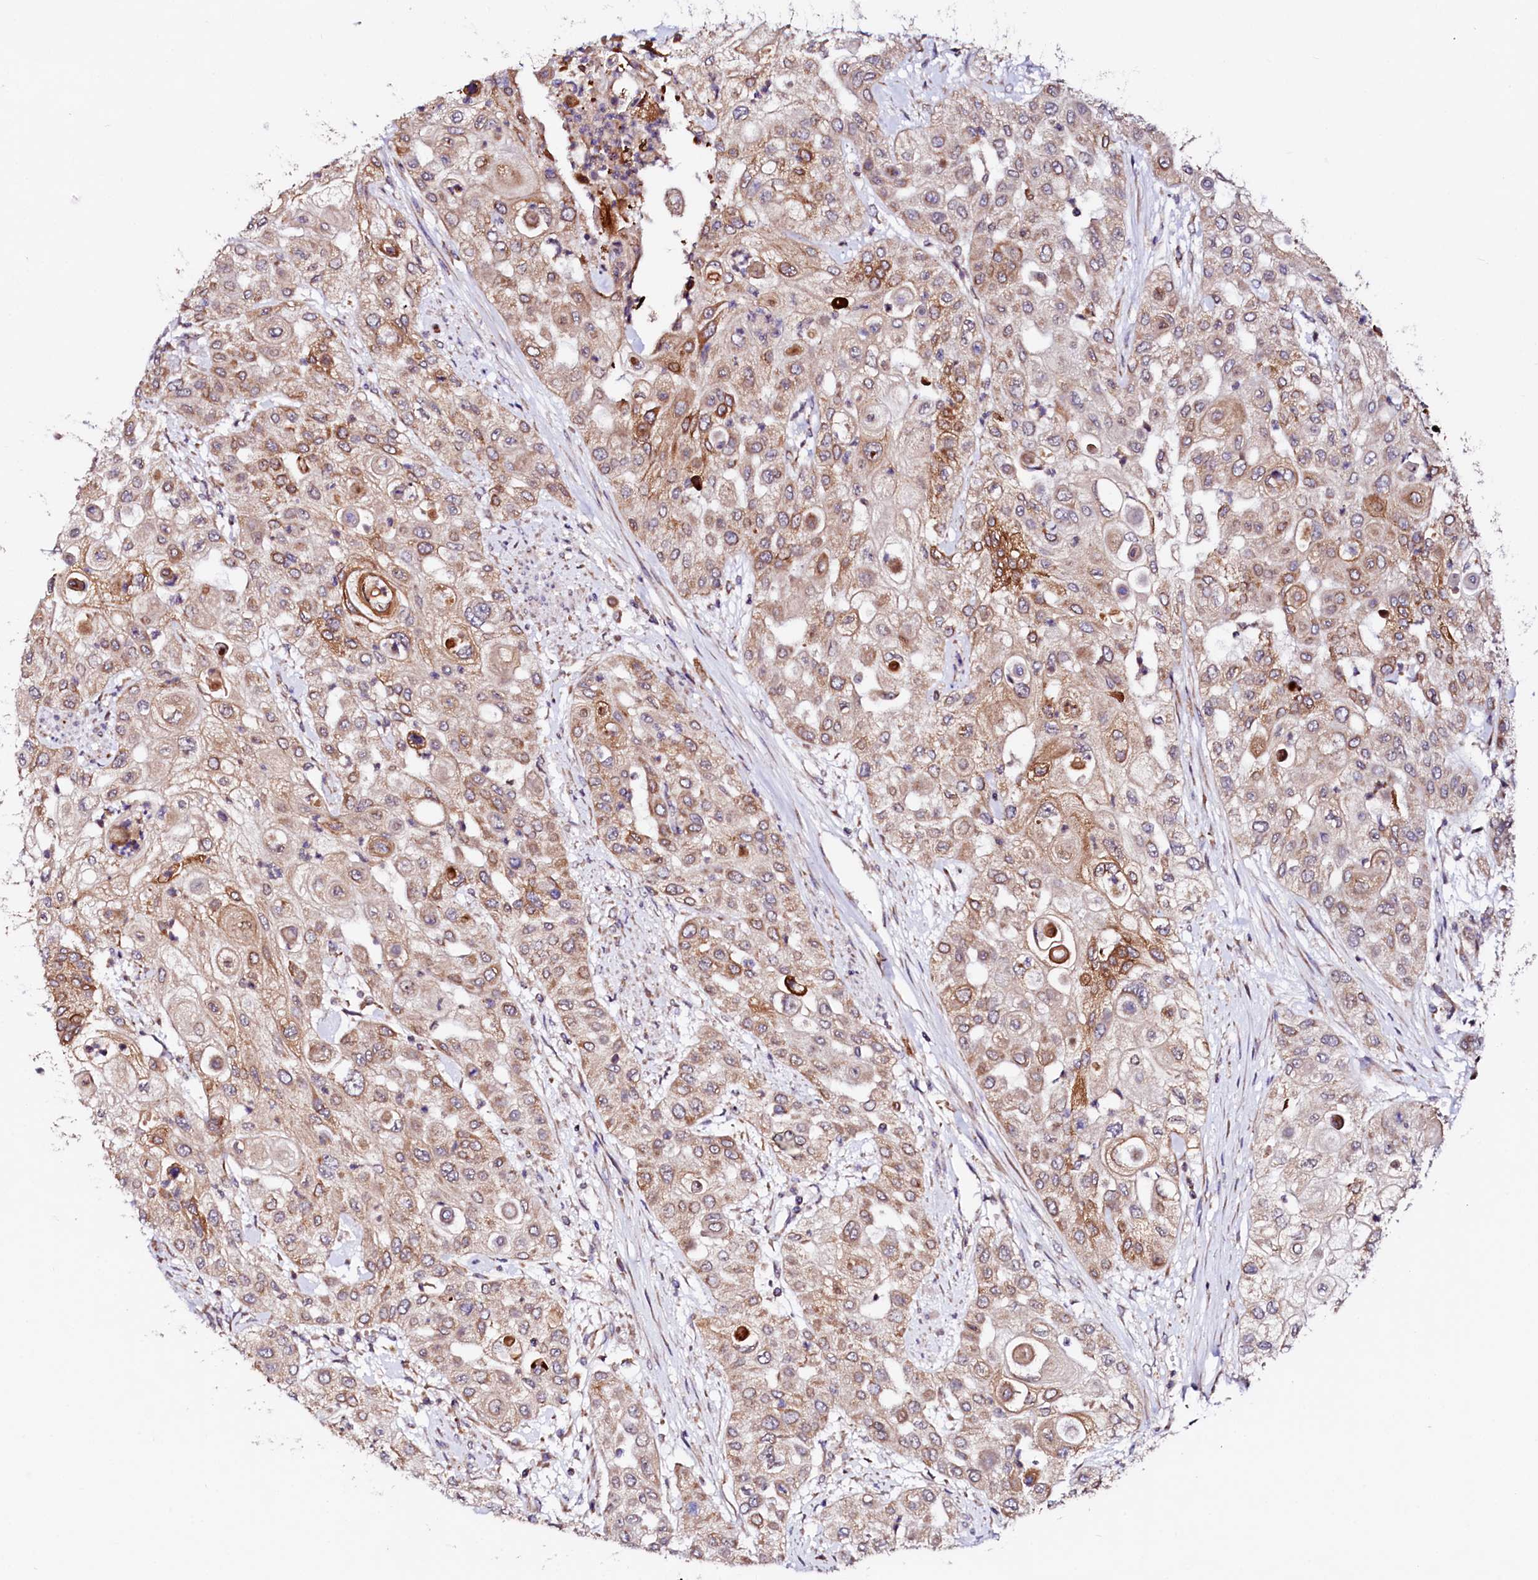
{"staining": {"intensity": "moderate", "quantity": ">75%", "location": "cytoplasmic/membranous"}, "tissue": "urothelial cancer", "cell_type": "Tumor cells", "image_type": "cancer", "snomed": [{"axis": "morphology", "description": "Urothelial carcinoma, High grade"}, {"axis": "topography", "description": "Urinary bladder"}], "caption": "A brown stain highlights moderate cytoplasmic/membranous positivity of a protein in urothelial carcinoma (high-grade) tumor cells.", "gene": "UBE3C", "patient": {"sex": "female", "age": 79}}